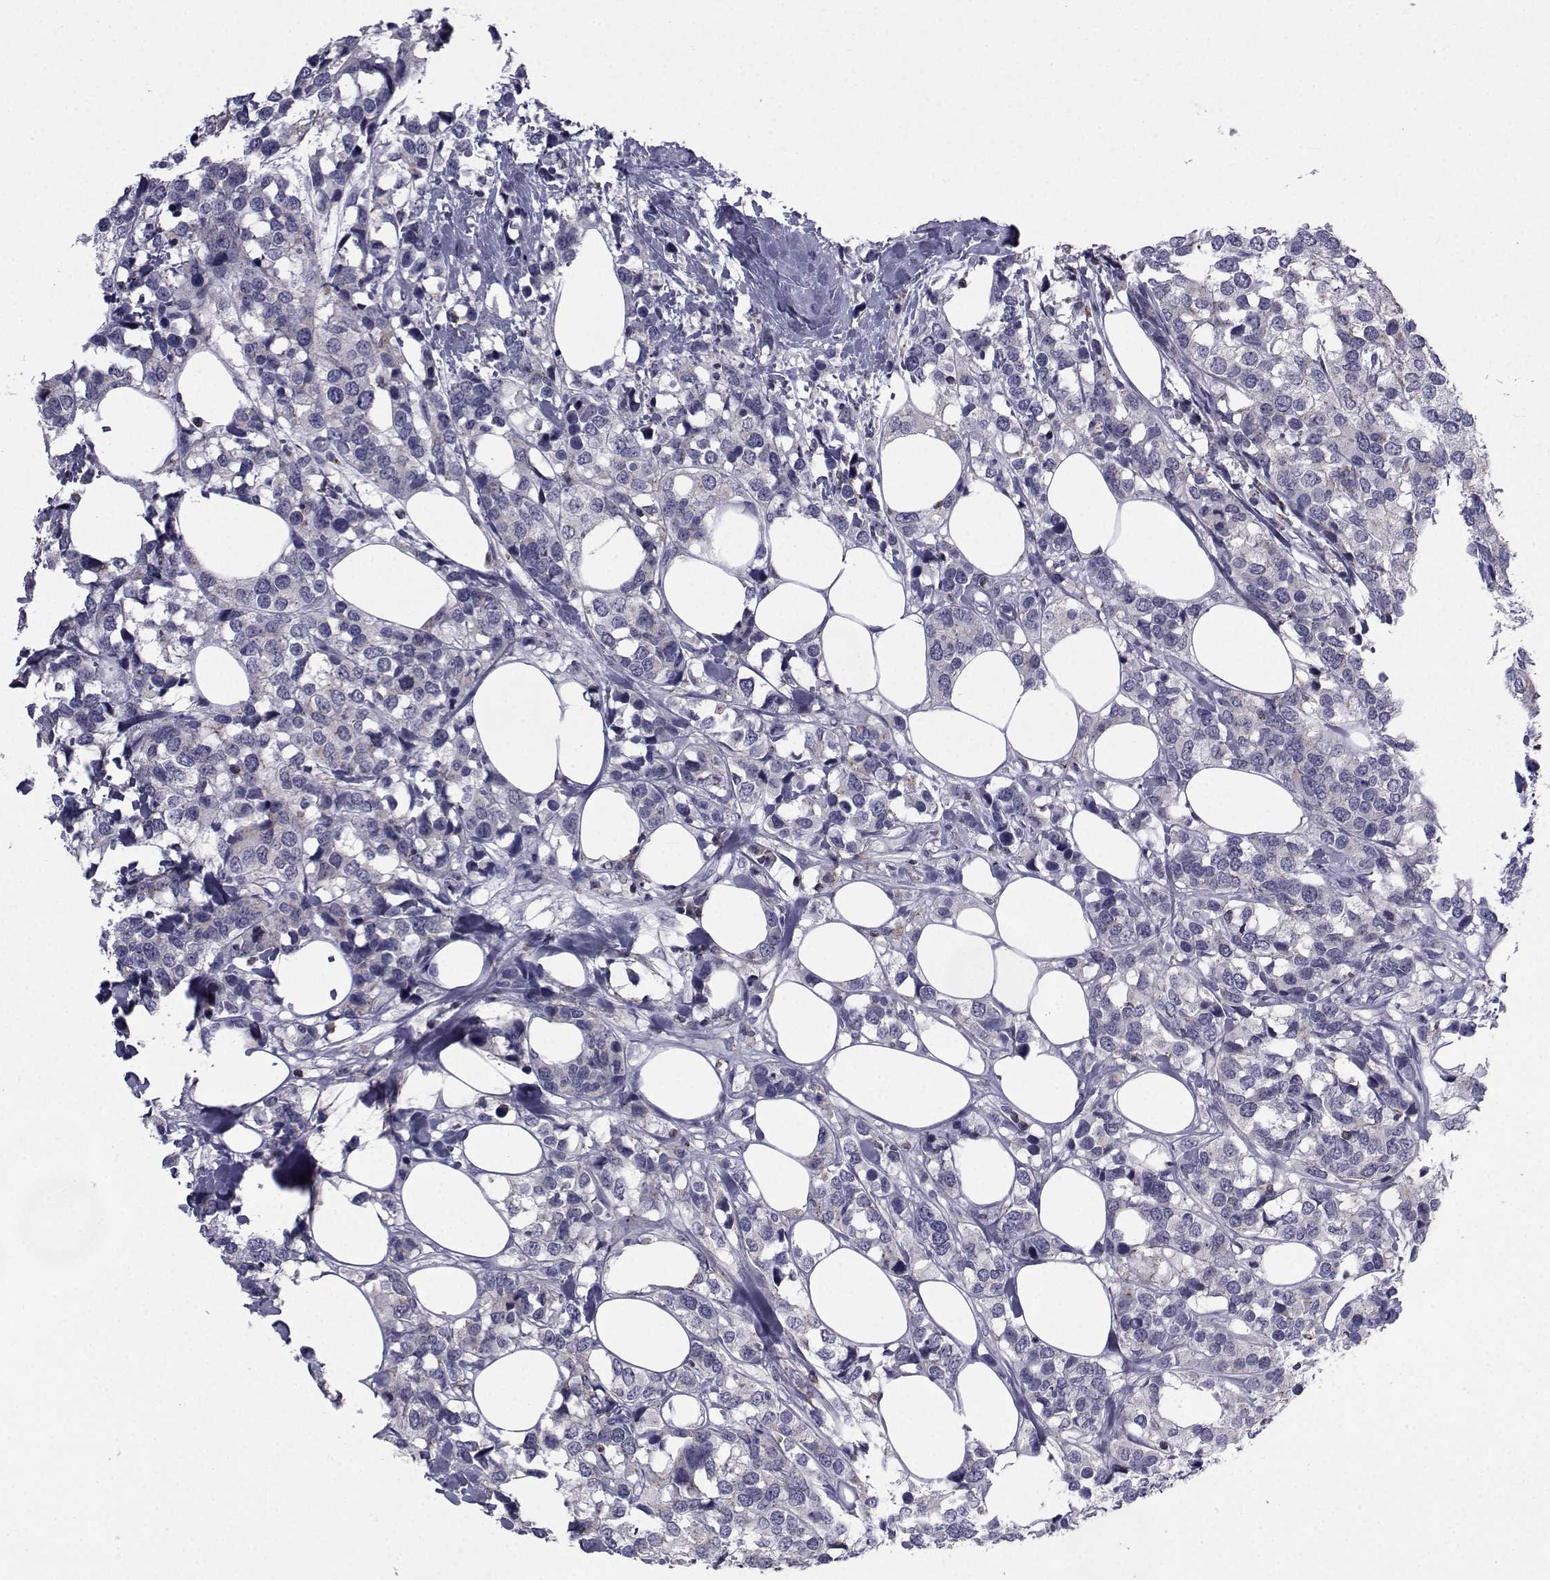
{"staining": {"intensity": "weak", "quantity": "<25%", "location": "cytoplasmic/membranous"}, "tissue": "breast cancer", "cell_type": "Tumor cells", "image_type": "cancer", "snomed": [{"axis": "morphology", "description": "Lobular carcinoma"}, {"axis": "topography", "description": "Breast"}], "caption": "Immunohistochemistry histopathology image of human breast lobular carcinoma stained for a protein (brown), which displays no staining in tumor cells.", "gene": "PDE6H", "patient": {"sex": "female", "age": 59}}